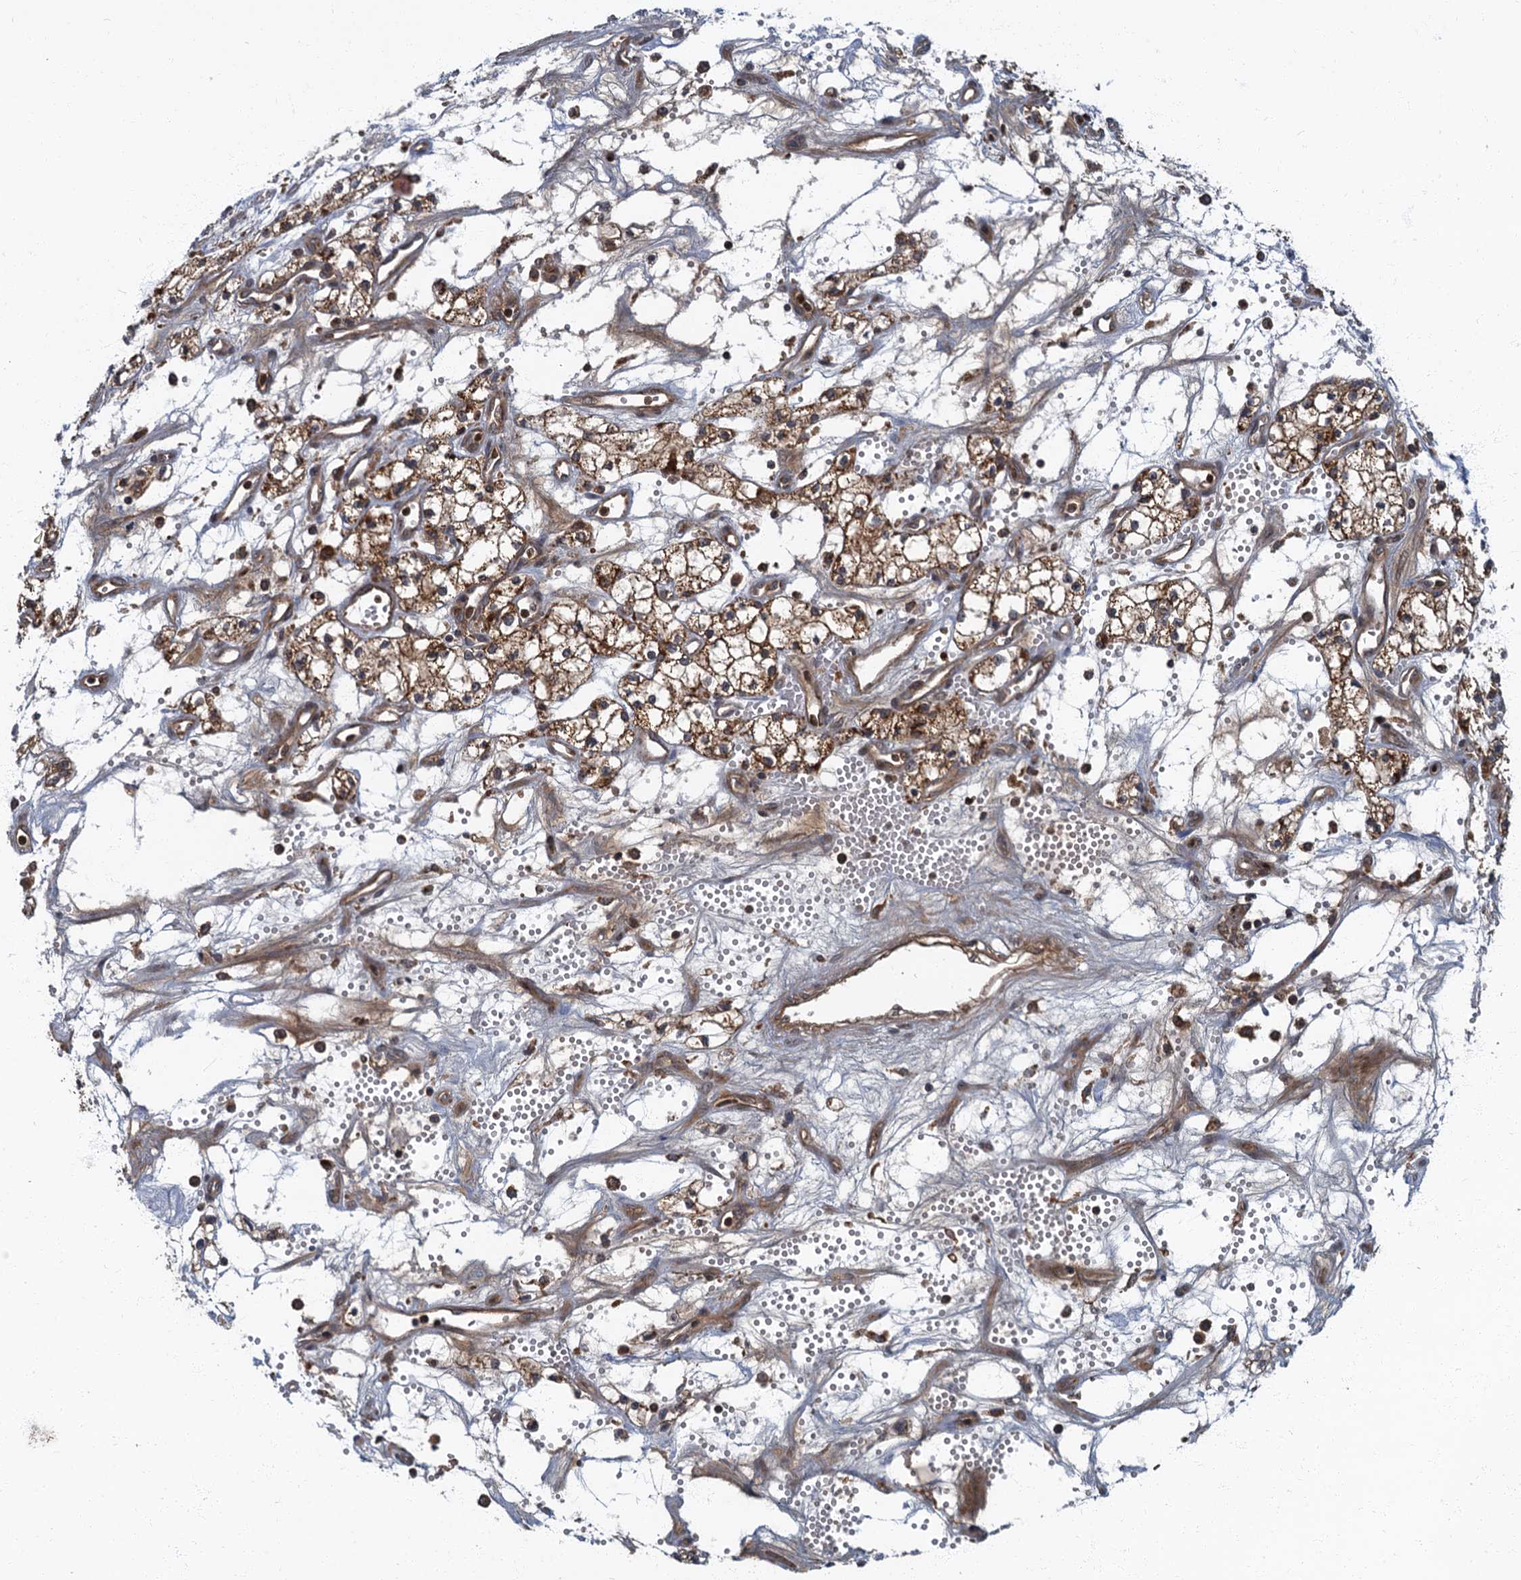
{"staining": {"intensity": "moderate", "quantity": ">75%", "location": "cytoplasmic/membranous"}, "tissue": "renal cancer", "cell_type": "Tumor cells", "image_type": "cancer", "snomed": [{"axis": "morphology", "description": "Adenocarcinoma, NOS"}, {"axis": "topography", "description": "Kidney"}], "caption": "Tumor cells exhibit medium levels of moderate cytoplasmic/membranous positivity in about >75% of cells in renal cancer (adenocarcinoma). Nuclei are stained in blue.", "gene": "SLC11A2", "patient": {"sex": "male", "age": 59}}